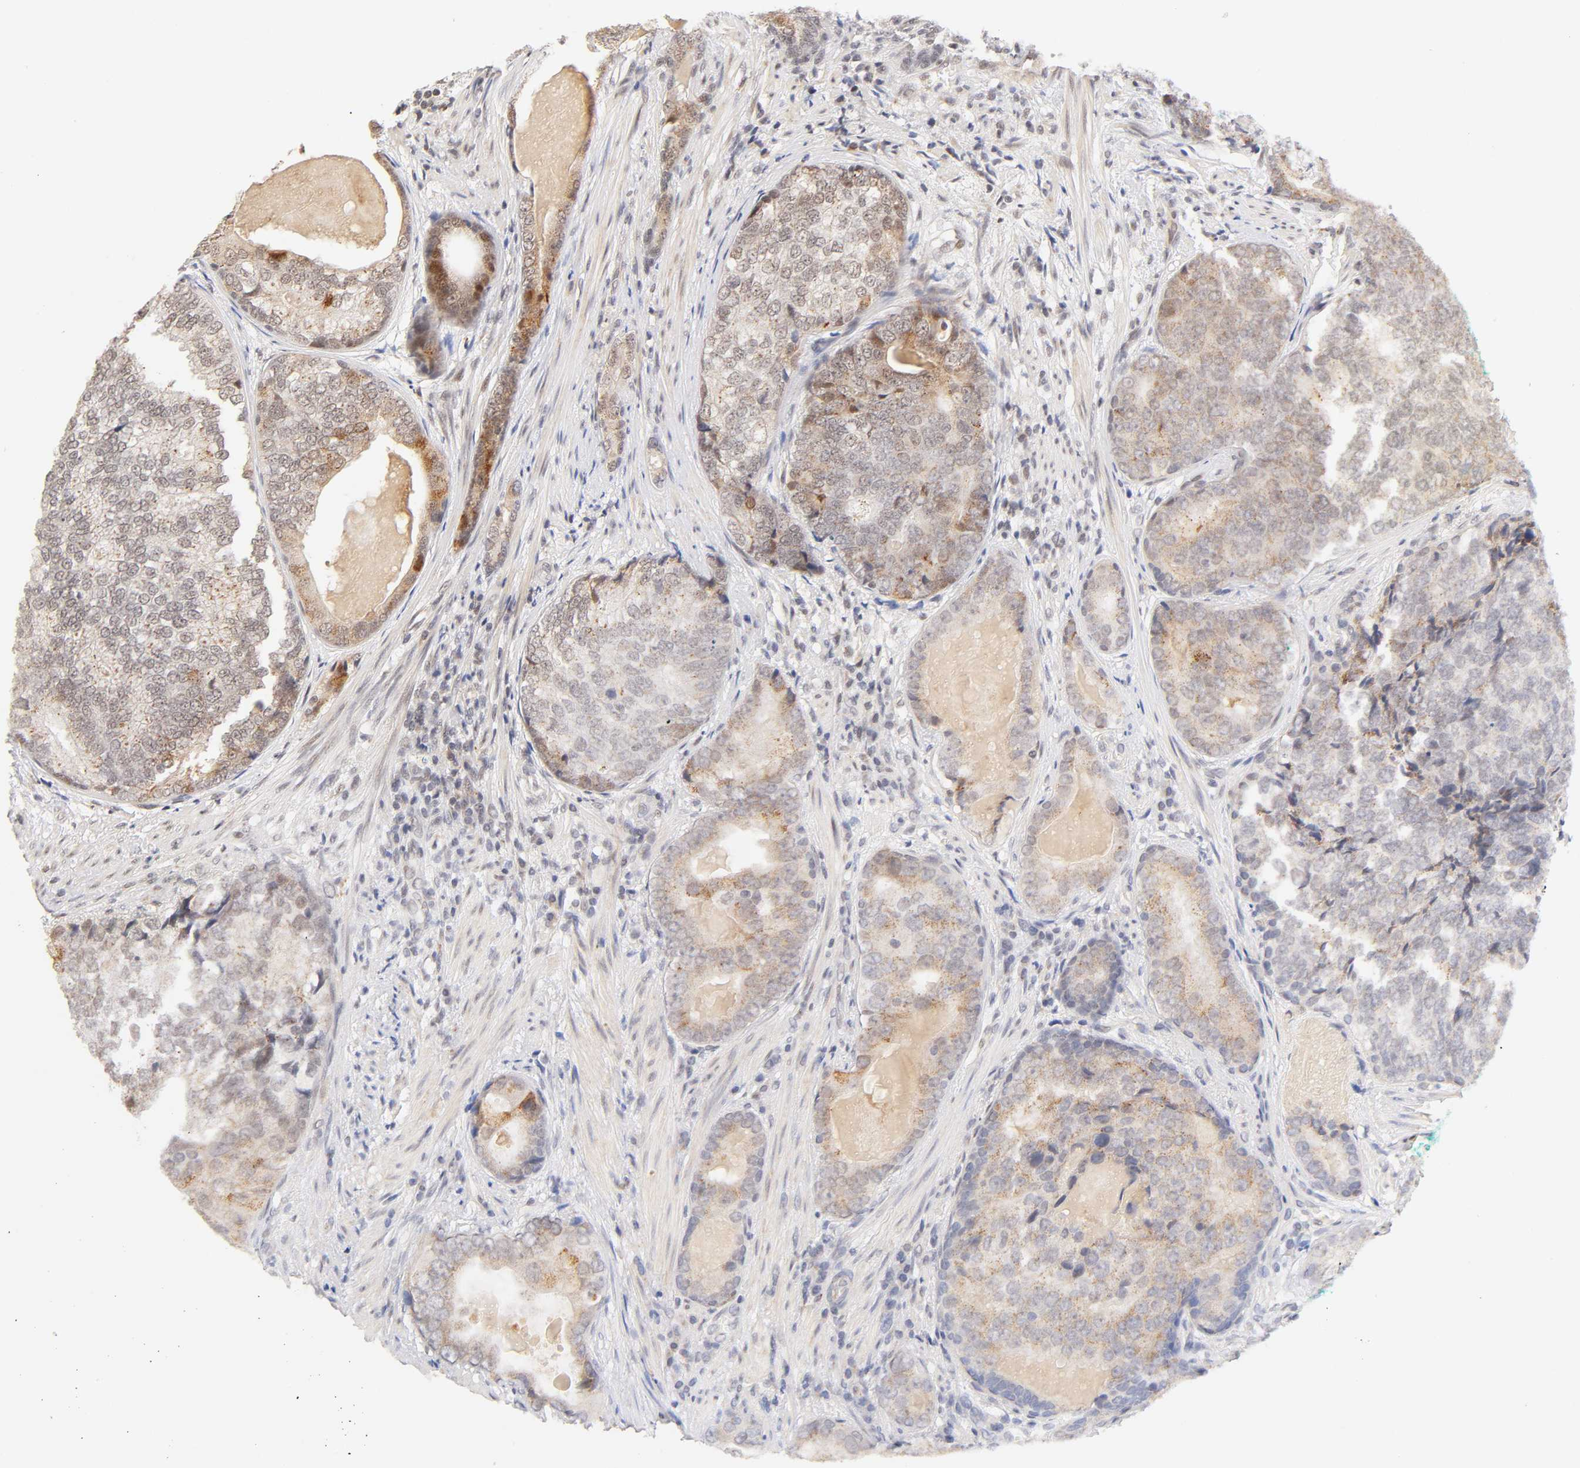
{"staining": {"intensity": "negative", "quantity": "none", "location": "none"}, "tissue": "prostate cancer", "cell_type": "Tumor cells", "image_type": "cancer", "snomed": [{"axis": "morphology", "description": "Adenocarcinoma, High grade"}, {"axis": "topography", "description": "Prostate"}], "caption": "This is an immunohistochemistry histopathology image of human prostate high-grade adenocarcinoma. There is no expression in tumor cells.", "gene": "TAF10", "patient": {"sex": "male", "age": 66}}